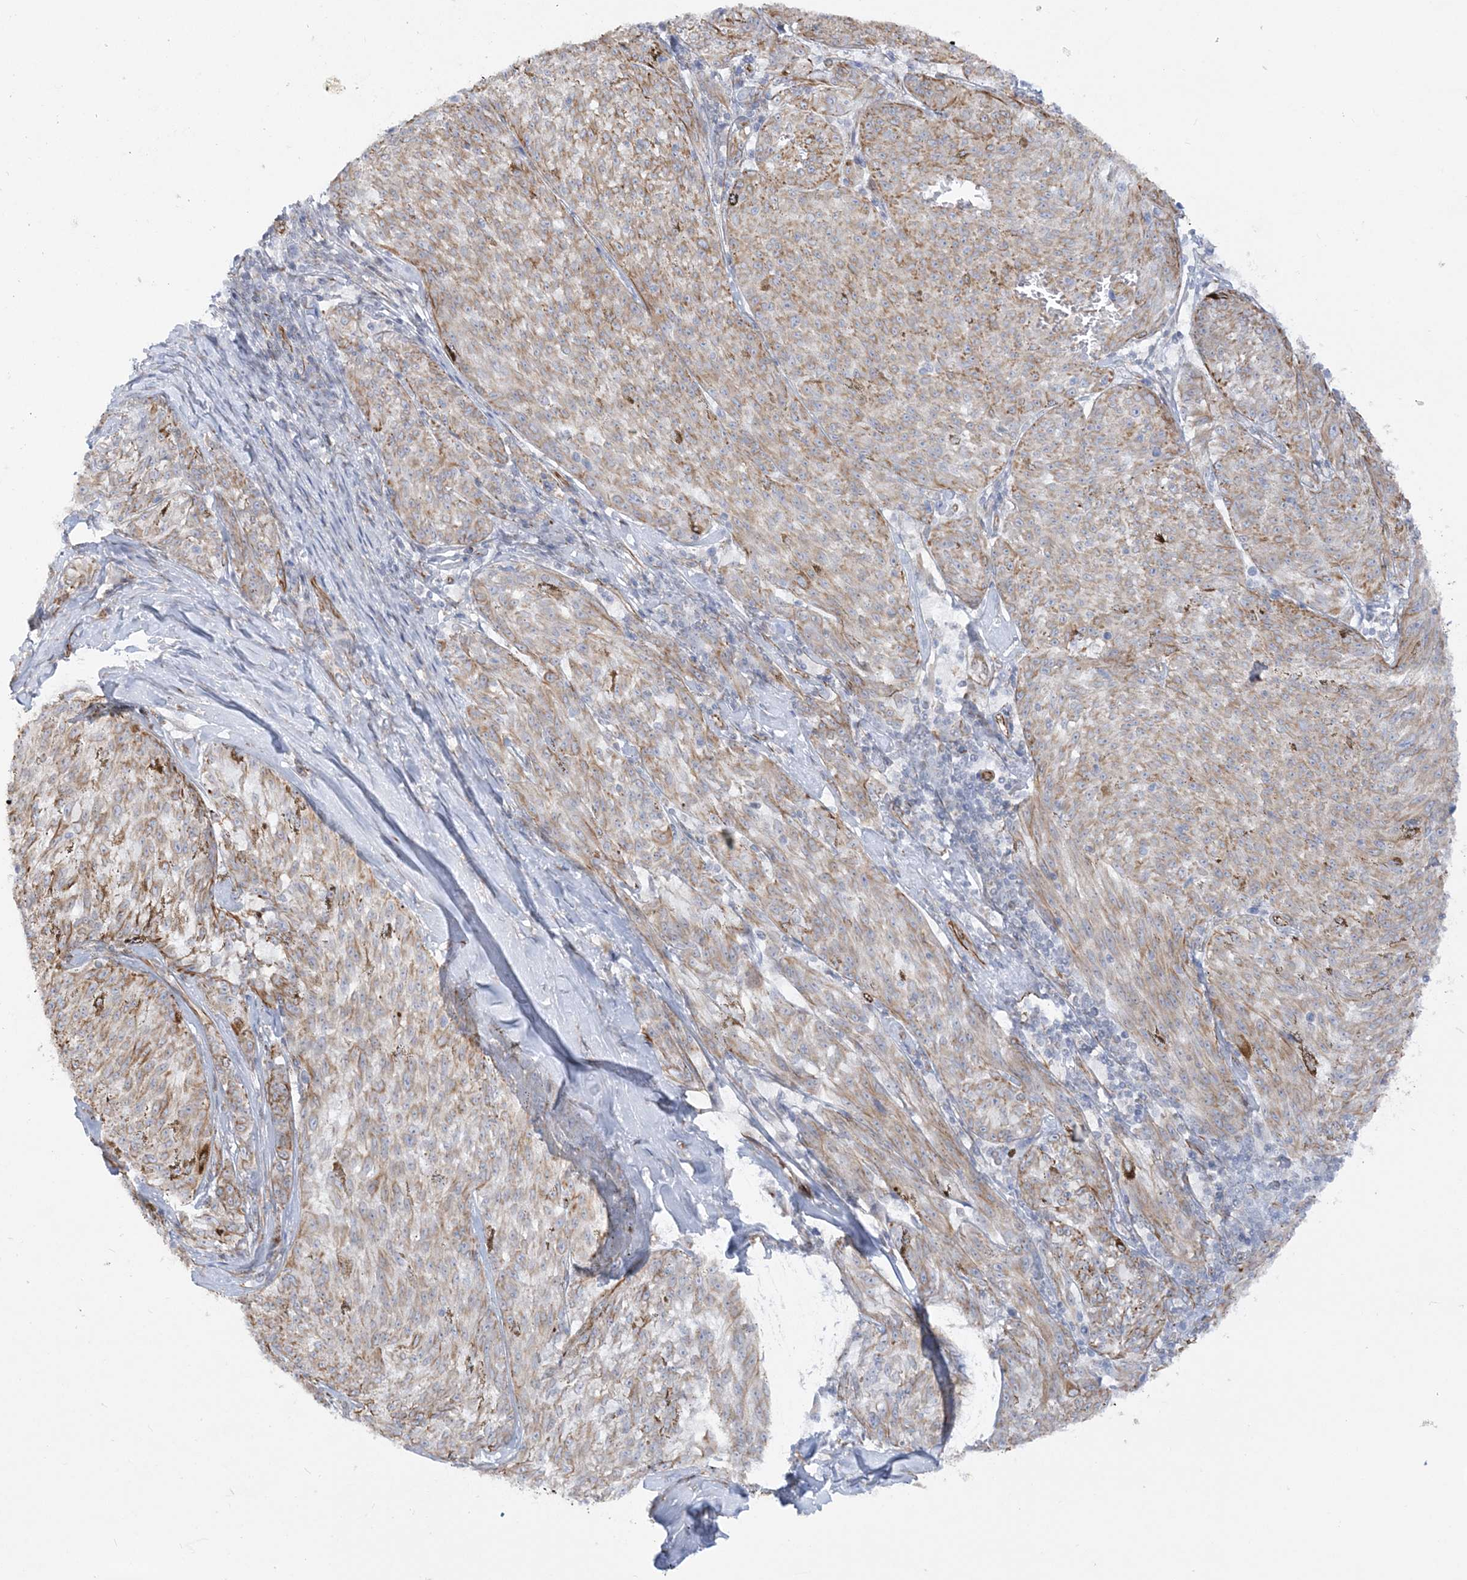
{"staining": {"intensity": "moderate", "quantity": "25%-75%", "location": "cytoplasmic/membranous"}, "tissue": "melanoma", "cell_type": "Tumor cells", "image_type": "cancer", "snomed": [{"axis": "morphology", "description": "Malignant melanoma, NOS"}, {"axis": "topography", "description": "Skin"}], "caption": "About 25%-75% of tumor cells in human melanoma reveal moderate cytoplasmic/membranous protein staining as visualized by brown immunohistochemical staining.", "gene": "SCLT1", "patient": {"sex": "female", "age": 72}}